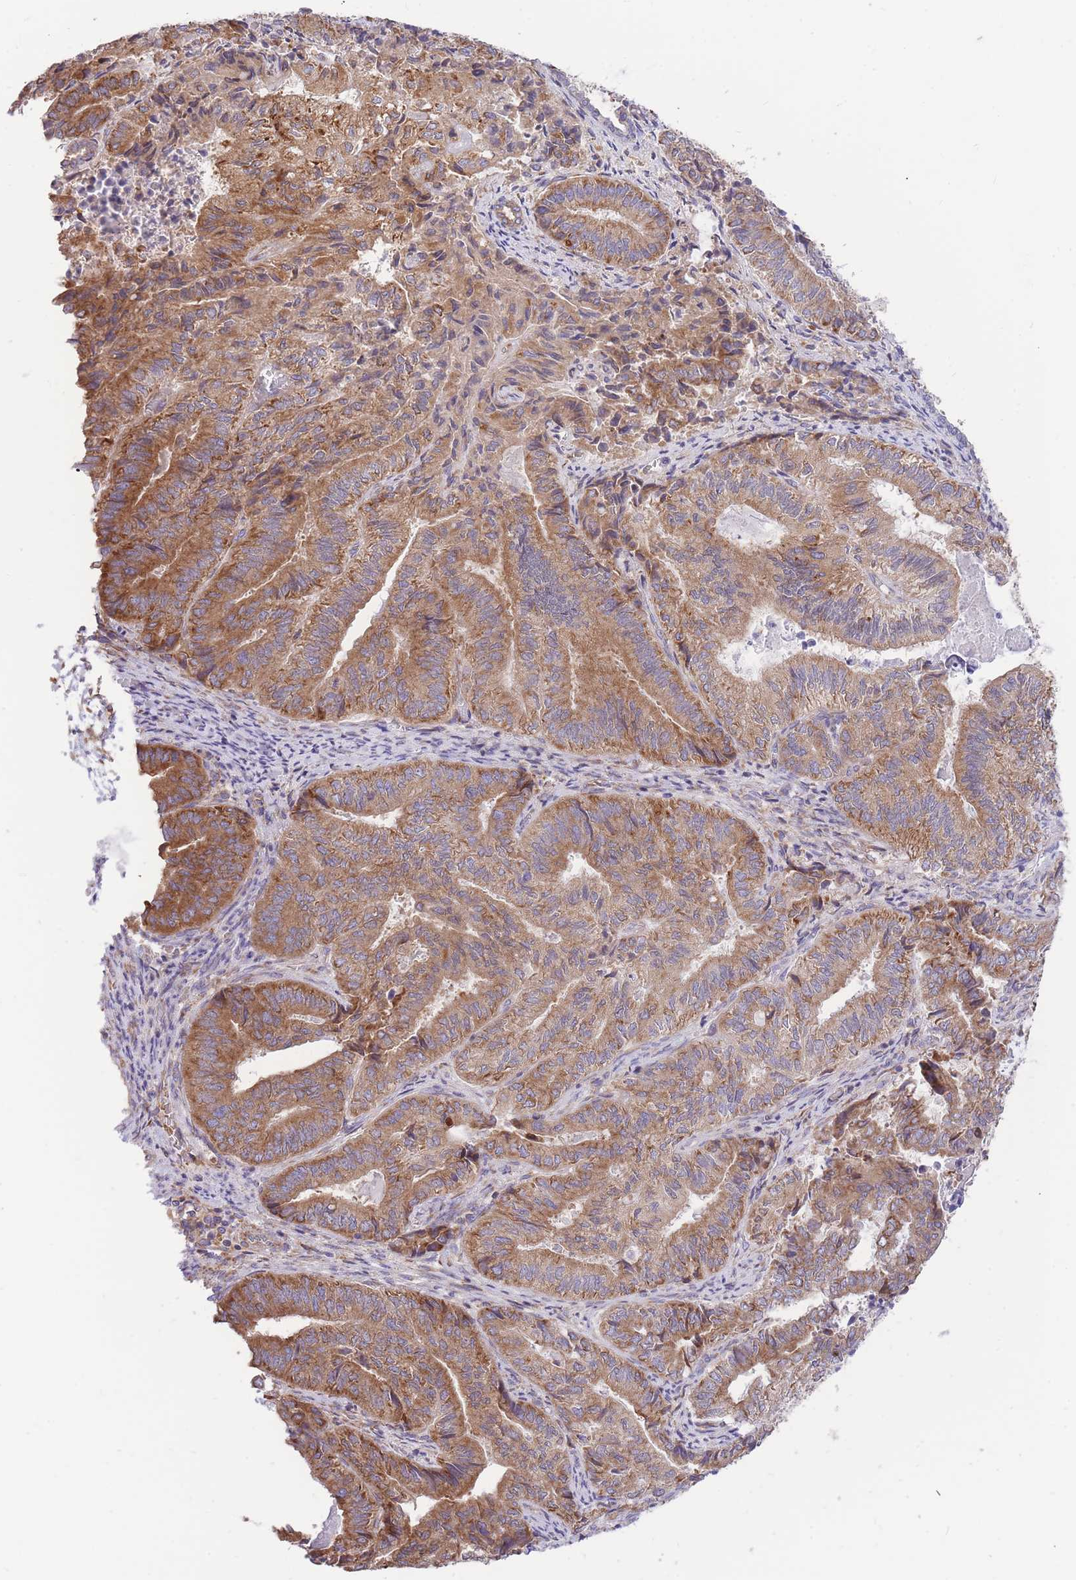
{"staining": {"intensity": "moderate", "quantity": ">75%", "location": "cytoplasmic/membranous"}, "tissue": "endometrial cancer", "cell_type": "Tumor cells", "image_type": "cancer", "snomed": [{"axis": "morphology", "description": "Adenocarcinoma, NOS"}, {"axis": "topography", "description": "Endometrium"}], "caption": "Endometrial adenocarcinoma stained with immunohistochemistry demonstrates moderate cytoplasmic/membranous staining in approximately >75% of tumor cells.", "gene": "GBP7", "patient": {"sex": "female", "age": 80}}